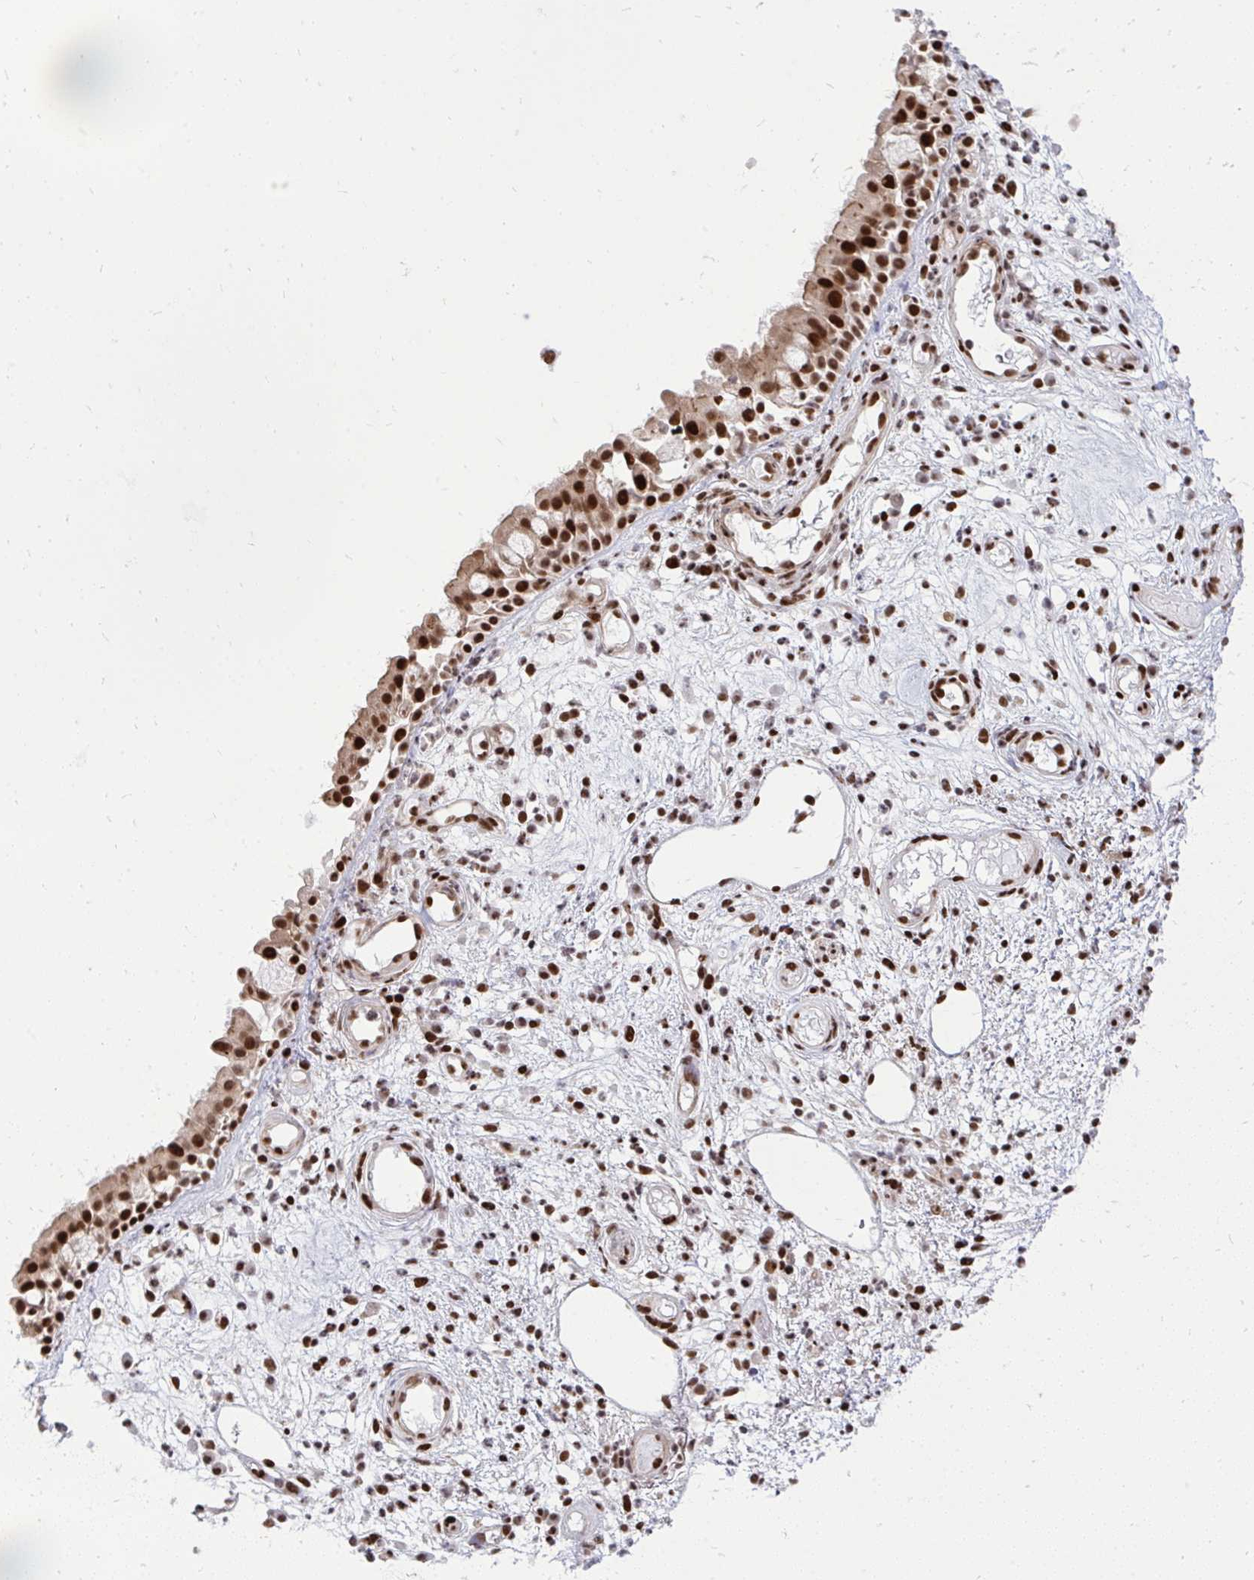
{"staining": {"intensity": "strong", "quantity": ">75%", "location": "nuclear"}, "tissue": "nasopharynx", "cell_type": "Respiratory epithelial cells", "image_type": "normal", "snomed": [{"axis": "morphology", "description": "Normal tissue, NOS"}, {"axis": "morphology", "description": "Inflammation, NOS"}, {"axis": "topography", "description": "Nasopharynx"}], "caption": "A photomicrograph of human nasopharynx stained for a protein shows strong nuclear brown staining in respiratory epithelial cells.", "gene": "TBL1Y", "patient": {"sex": "male", "age": 54}}